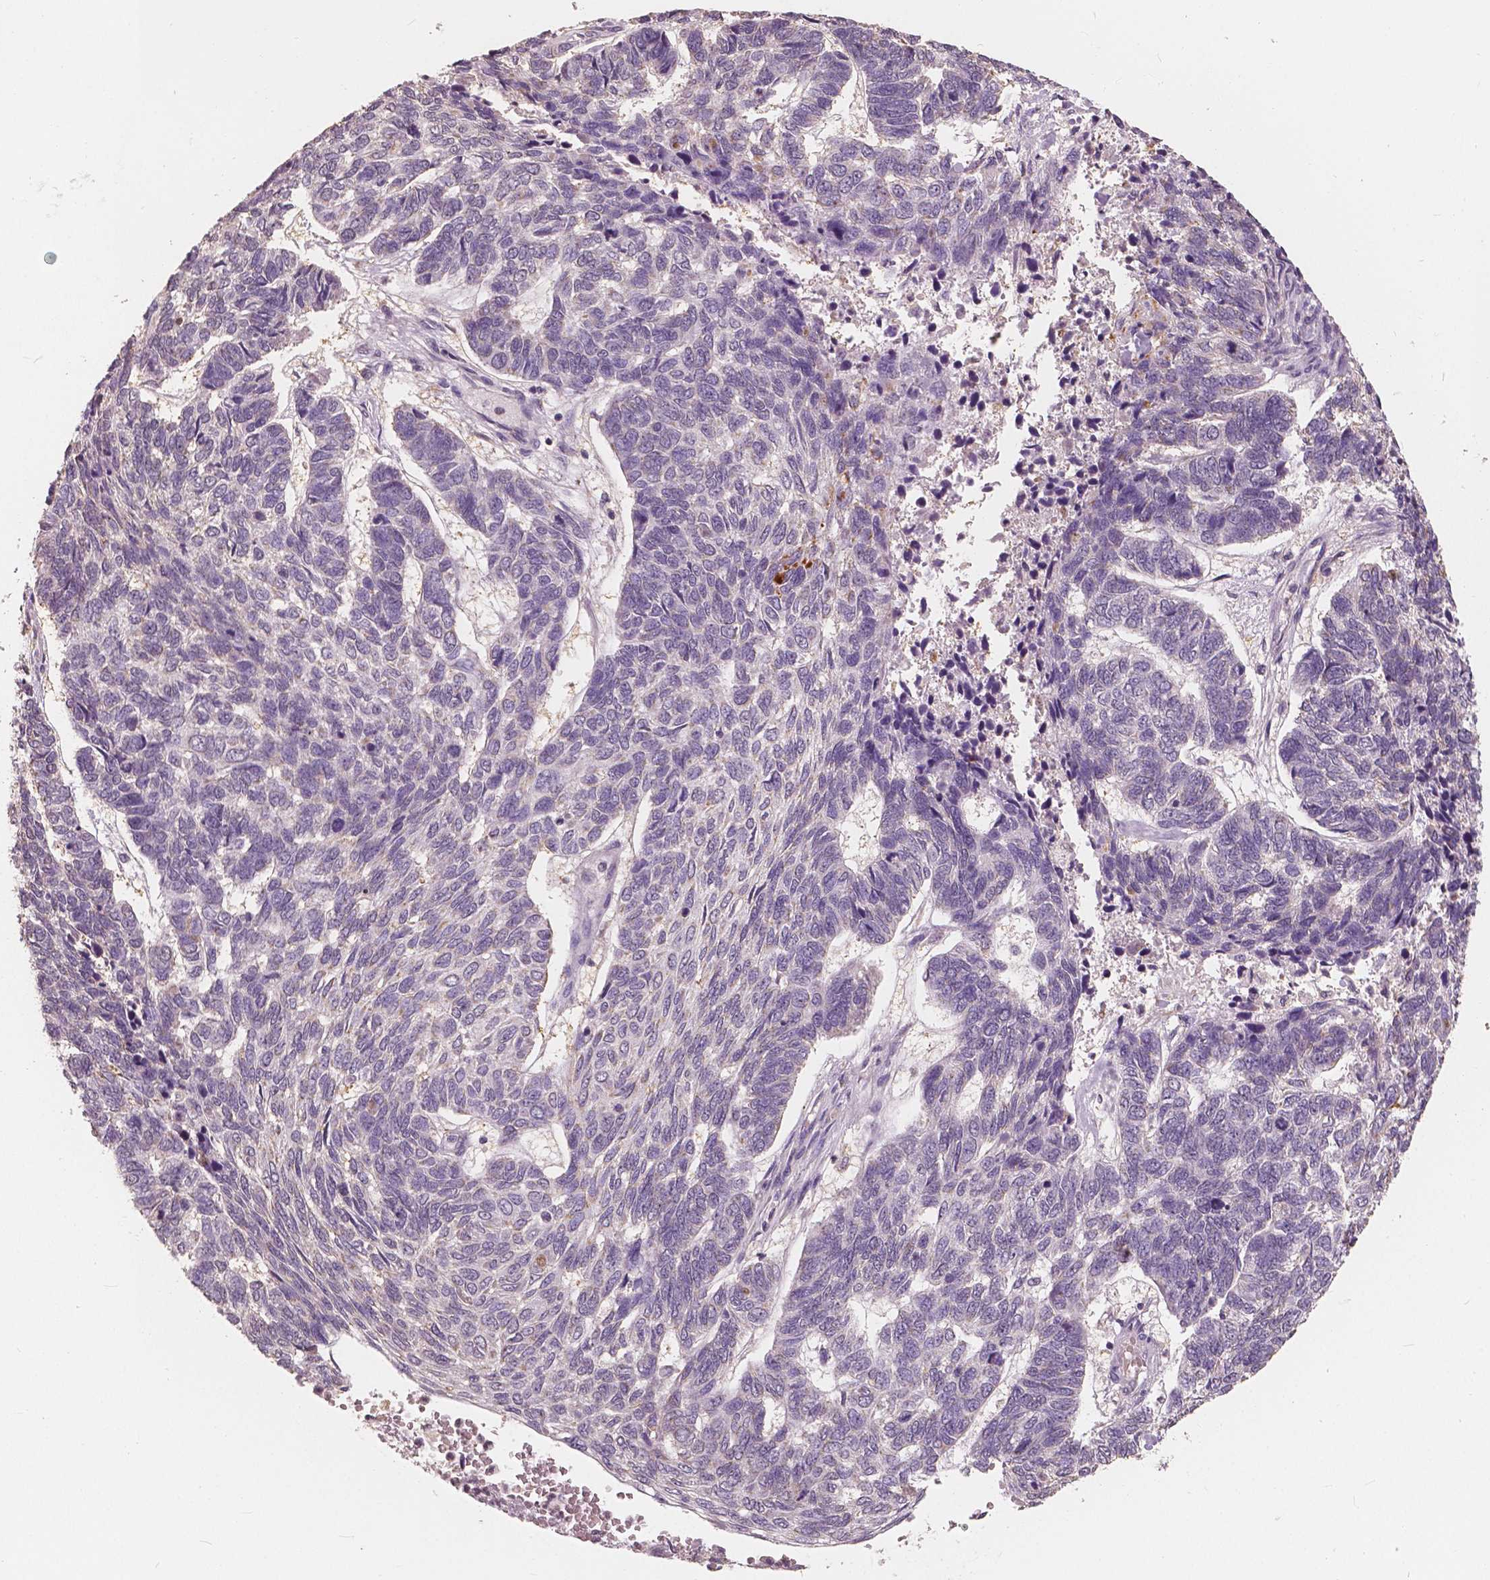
{"staining": {"intensity": "negative", "quantity": "none", "location": "none"}, "tissue": "skin cancer", "cell_type": "Tumor cells", "image_type": "cancer", "snomed": [{"axis": "morphology", "description": "Basal cell carcinoma"}, {"axis": "topography", "description": "Skin"}], "caption": "This image is of basal cell carcinoma (skin) stained with IHC to label a protein in brown with the nuclei are counter-stained blue. There is no expression in tumor cells.", "gene": "SAT2", "patient": {"sex": "female", "age": 65}}